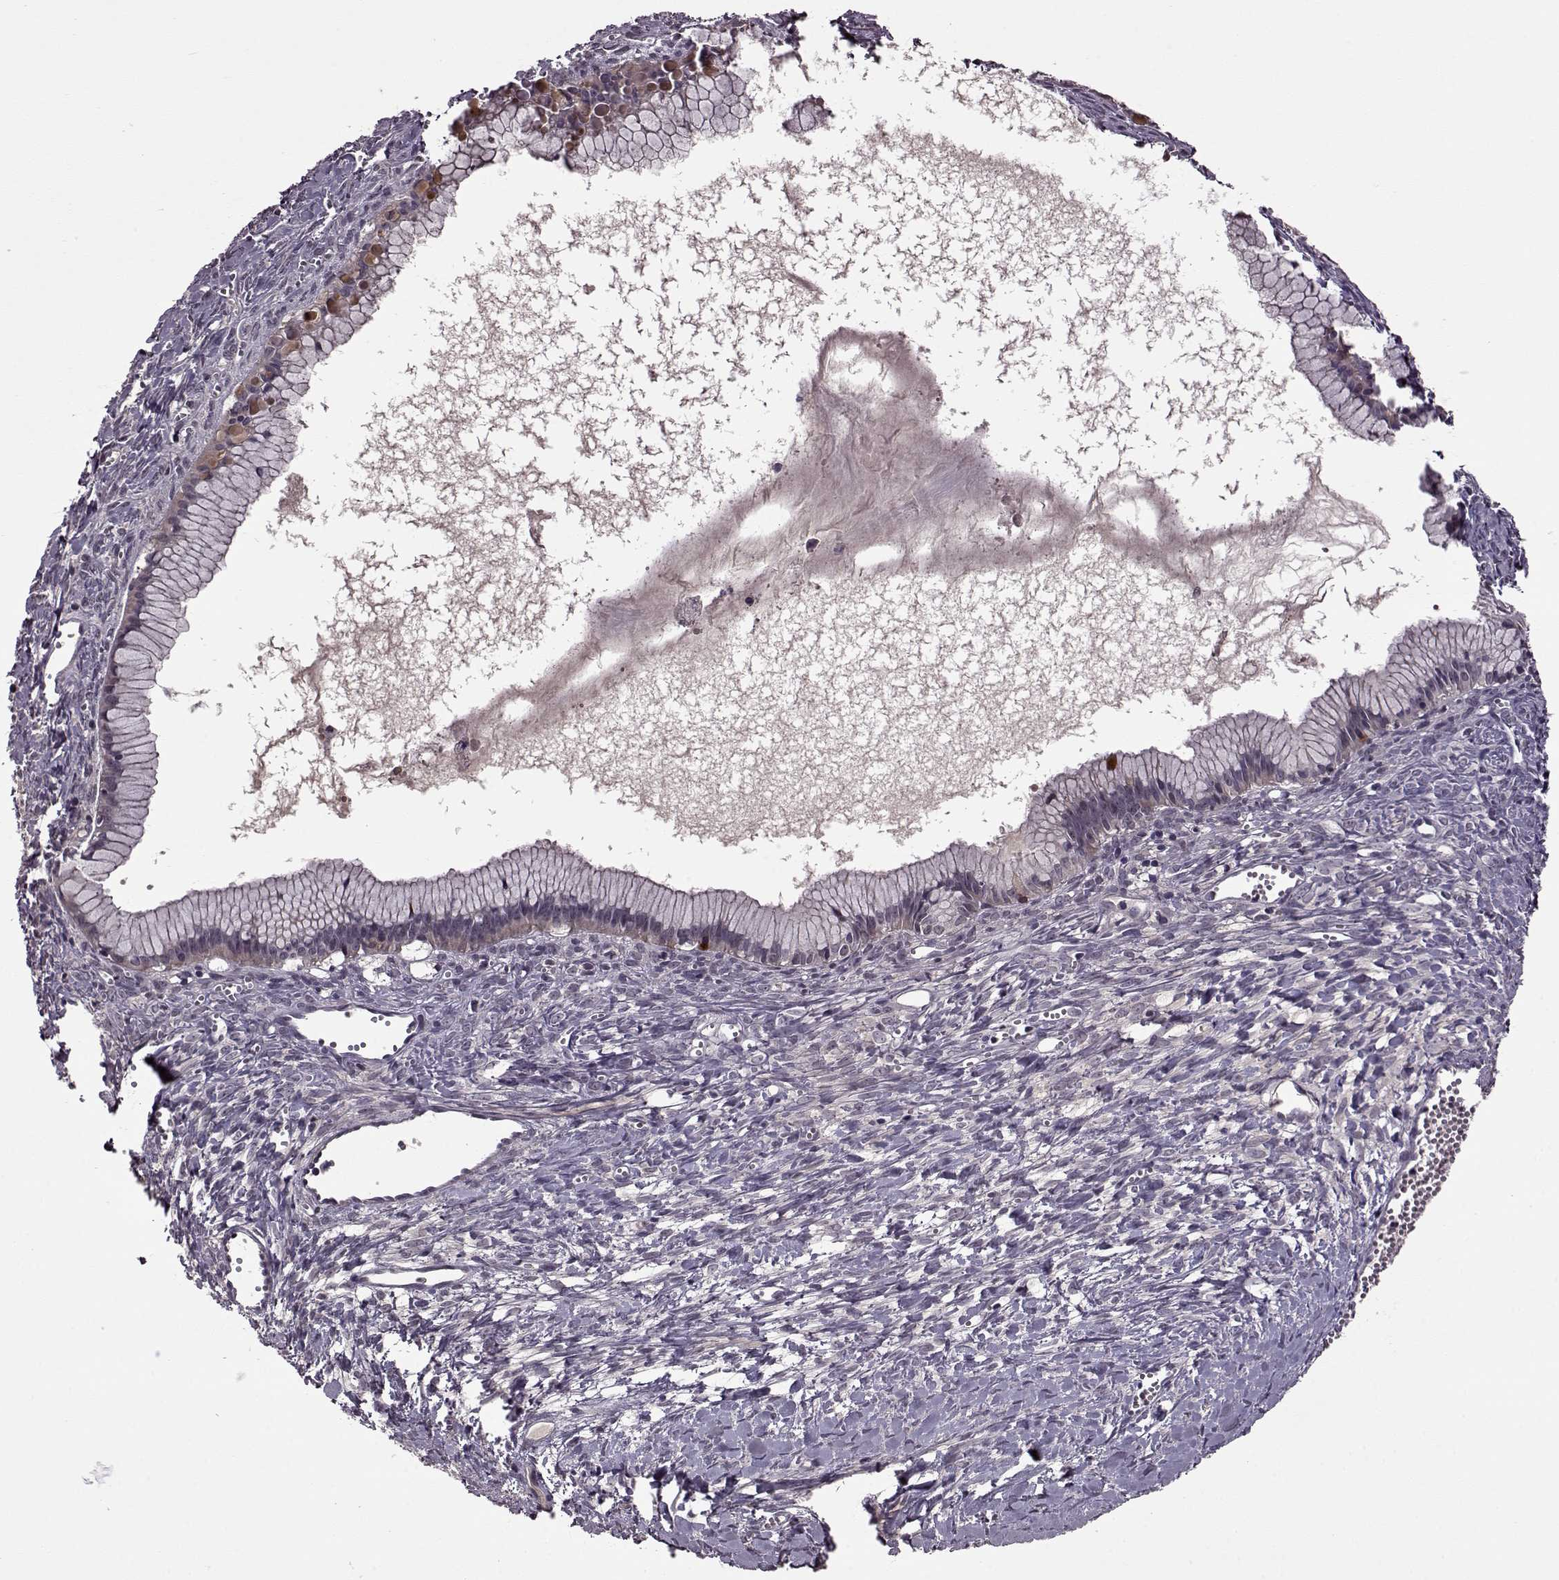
{"staining": {"intensity": "negative", "quantity": "none", "location": "none"}, "tissue": "ovarian cancer", "cell_type": "Tumor cells", "image_type": "cancer", "snomed": [{"axis": "morphology", "description": "Cystadenocarcinoma, mucinous, NOS"}, {"axis": "topography", "description": "Ovary"}], "caption": "Tumor cells show no significant protein staining in ovarian mucinous cystadenocarcinoma.", "gene": "MAIP1", "patient": {"sex": "female", "age": 41}}